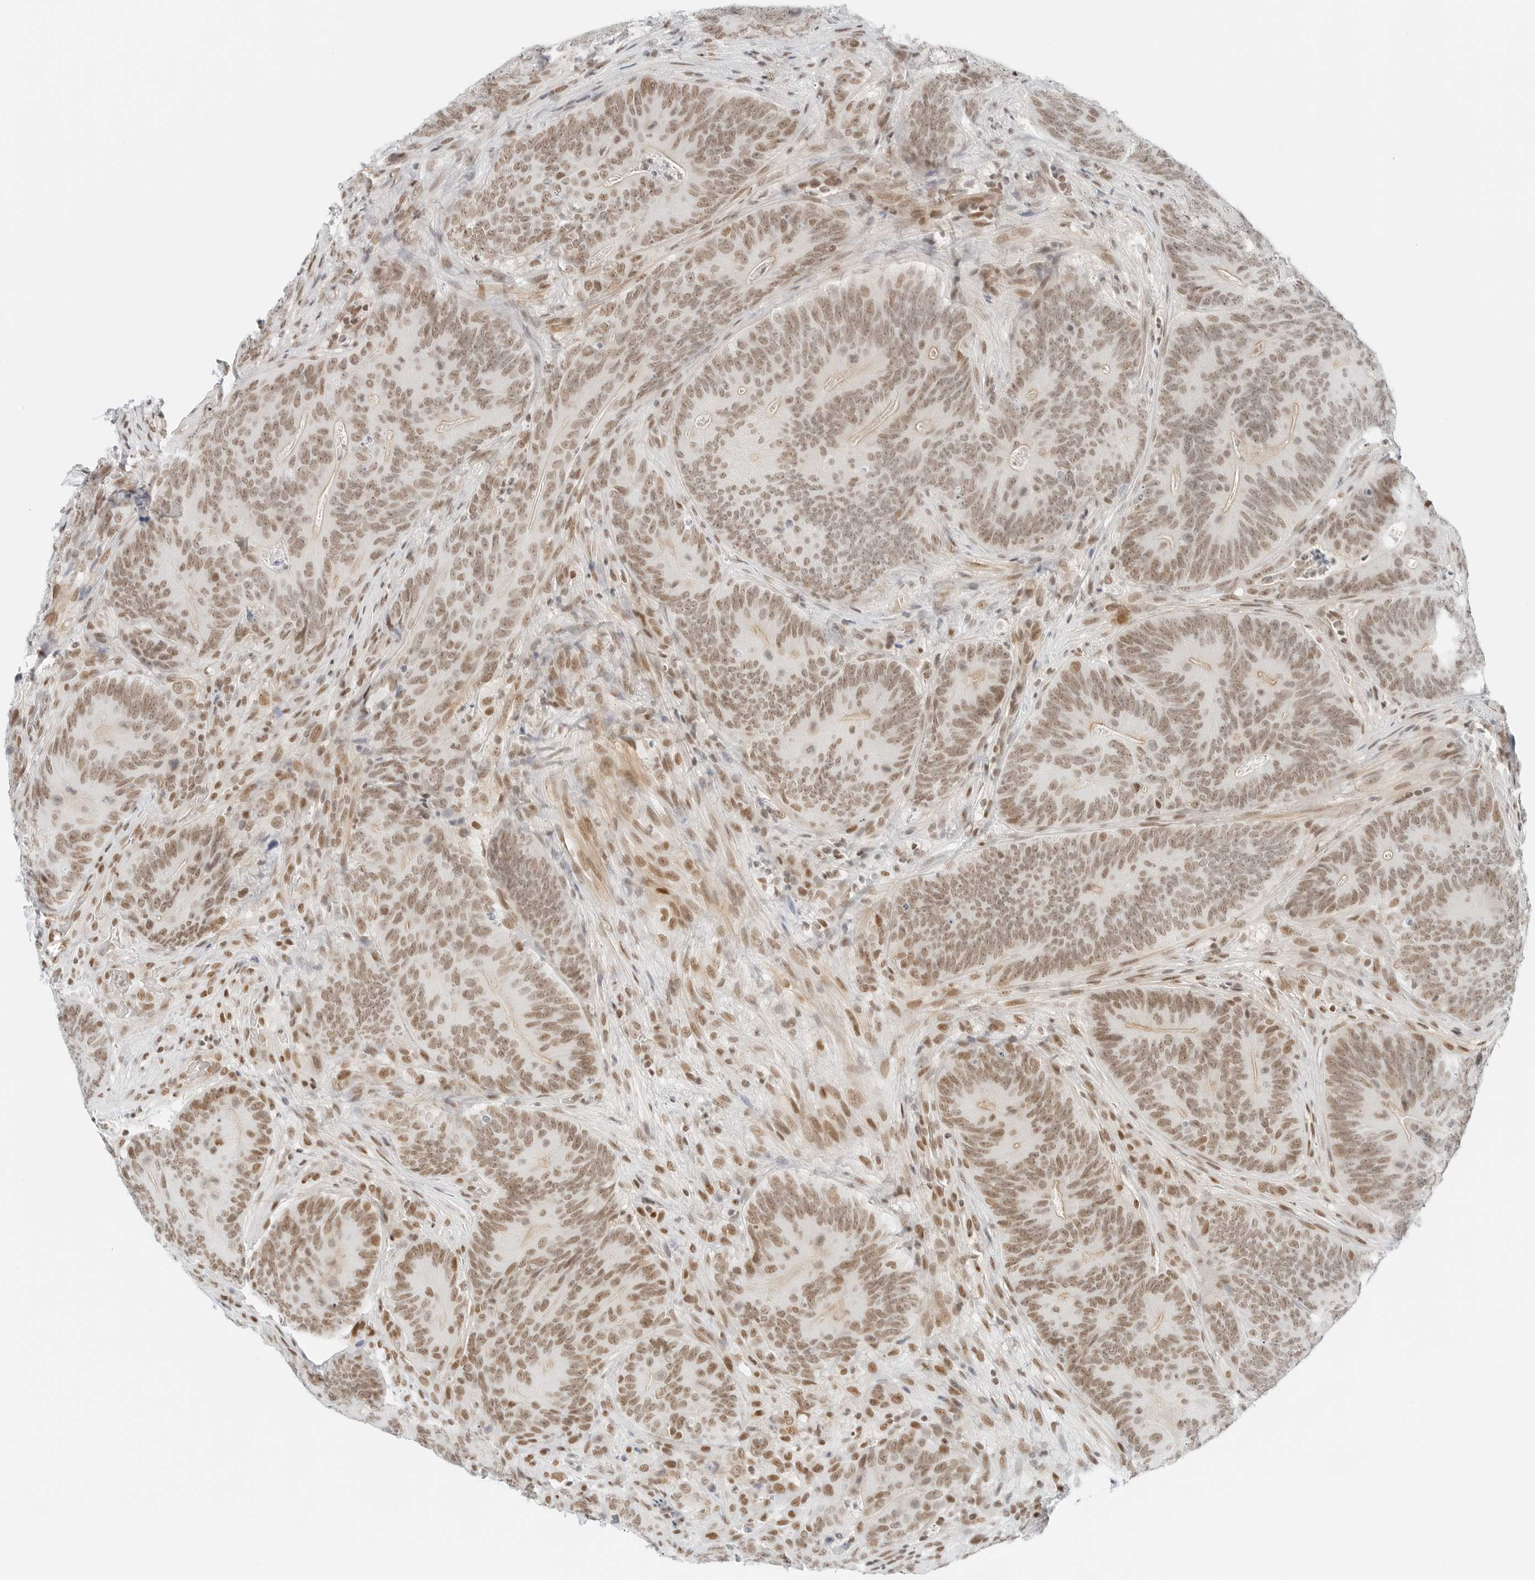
{"staining": {"intensity": "moderate", "quantity": ">75%", "location": "nuclear"}, "tissue": "colorectal cancer", "cell_type": "Tumor cells", "image_type": "cancer", "snomed": [{"axis": "morphology", "description": "Normal tissue, NOS"}, {"axis": "topography", "description": "Colon"}], "caption": "Immunohistochemical staining of colorectal cancer displays moderate nuclear protein staining in approximately >75% of tumor cells.", "gene": "CRTC2", "patient": {"sex": "female", "age": 82}}